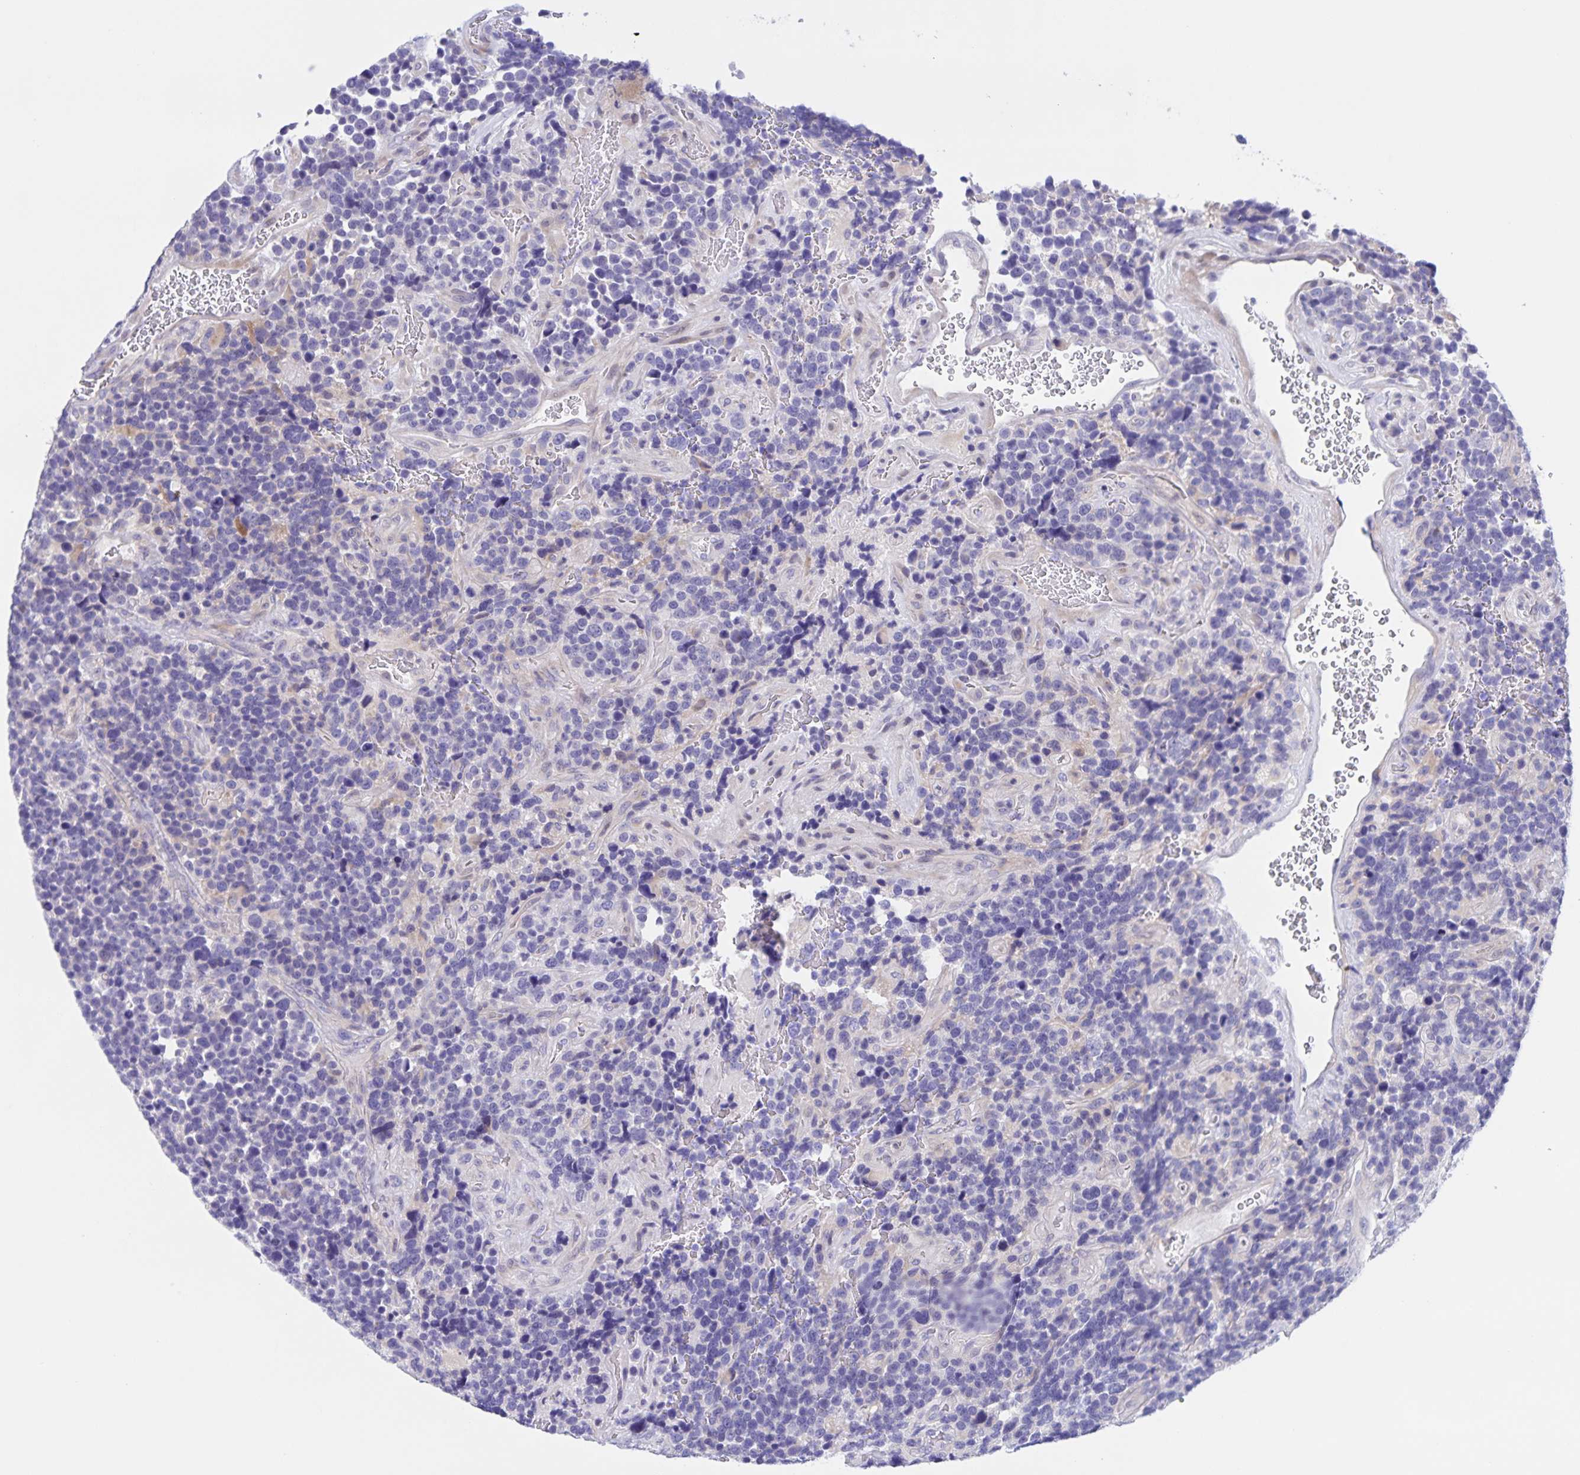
{"staining": {"intensity": "negative", "quantity": "none", "location": "none"}, "tissue": "glioma", "cell_type": "Tumor cells", "image_type": "cancer", "snomed": [{"axis": "morphology", "description": "Glioma, malignant, High grade"}, {"axis": "topography", "description": "Brain"}], "caption": "Malignant glioma (high-grade) stained for a protein using IHC demonstrates no expression tumor cells.", "gene": "DMGDH", "patient": {"sex": "male", "age": 33}}